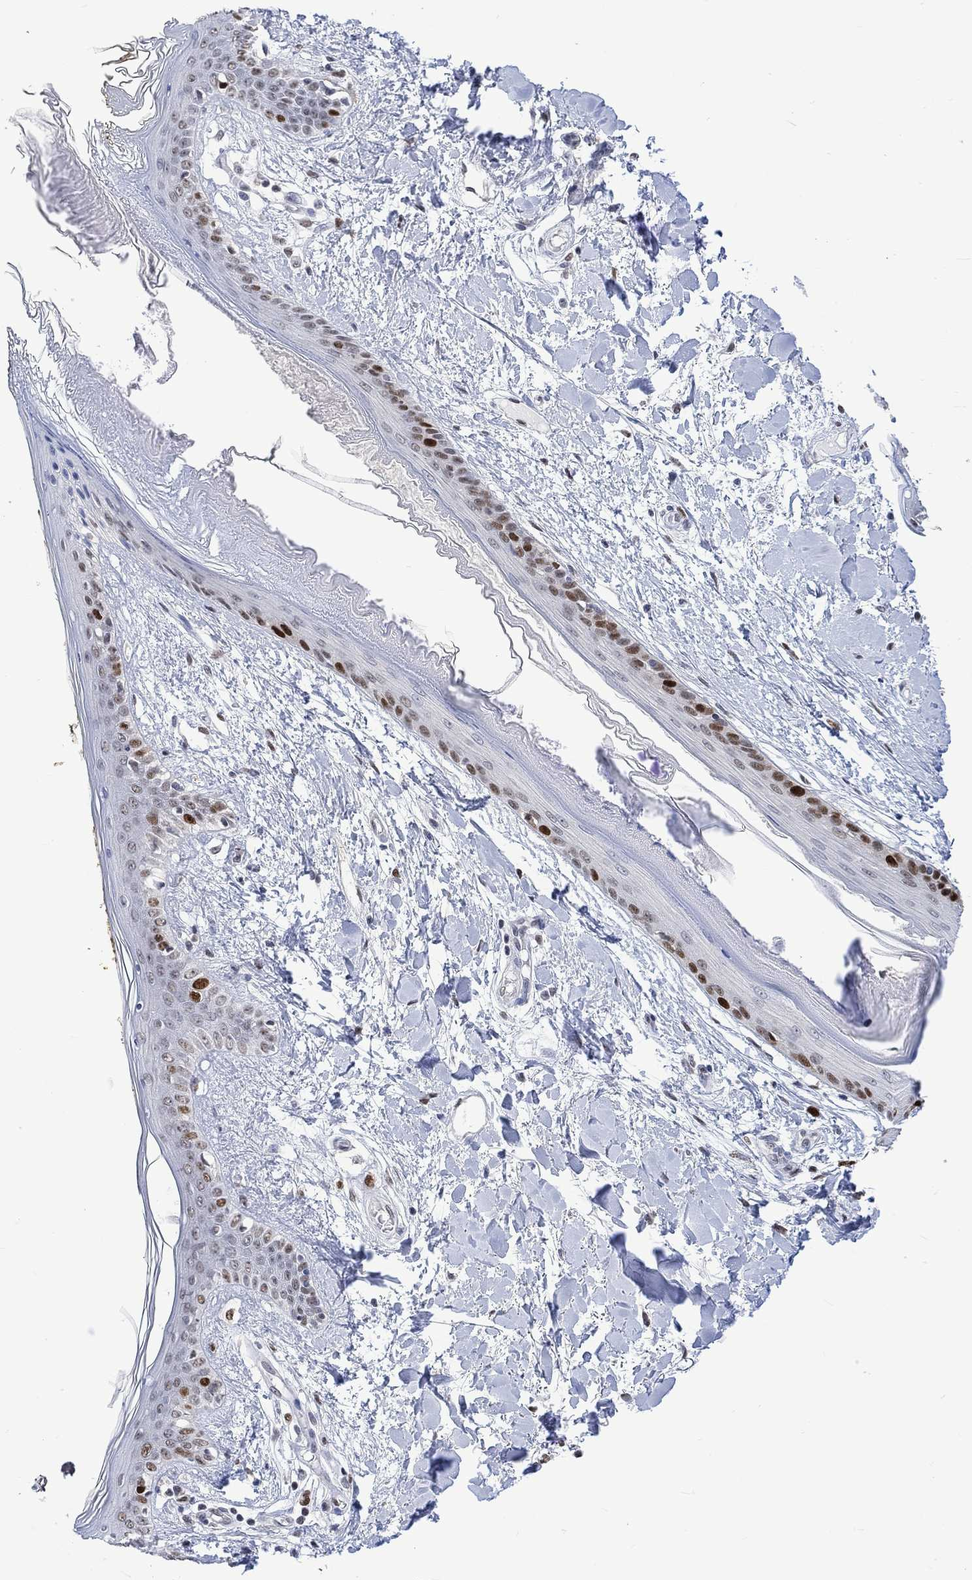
{"staining": {"intensity": "negative", "quantity": "none", "location": "none"}, "tissue": "skin", "cell_type": "Fibroblasts", "image_type": "normal", "snomed": [{"axis": "morphology", "description": "Normal tissue, NOS"}, {"axis": "topography", "description": "Skin"}], "caption": "This is a micrograph of immunohistochemistry staining of benign skin, which shows no staining in fibroblasts.", "gene": "RAD54L2", "patient": {"sex": "female", "age": 34}}